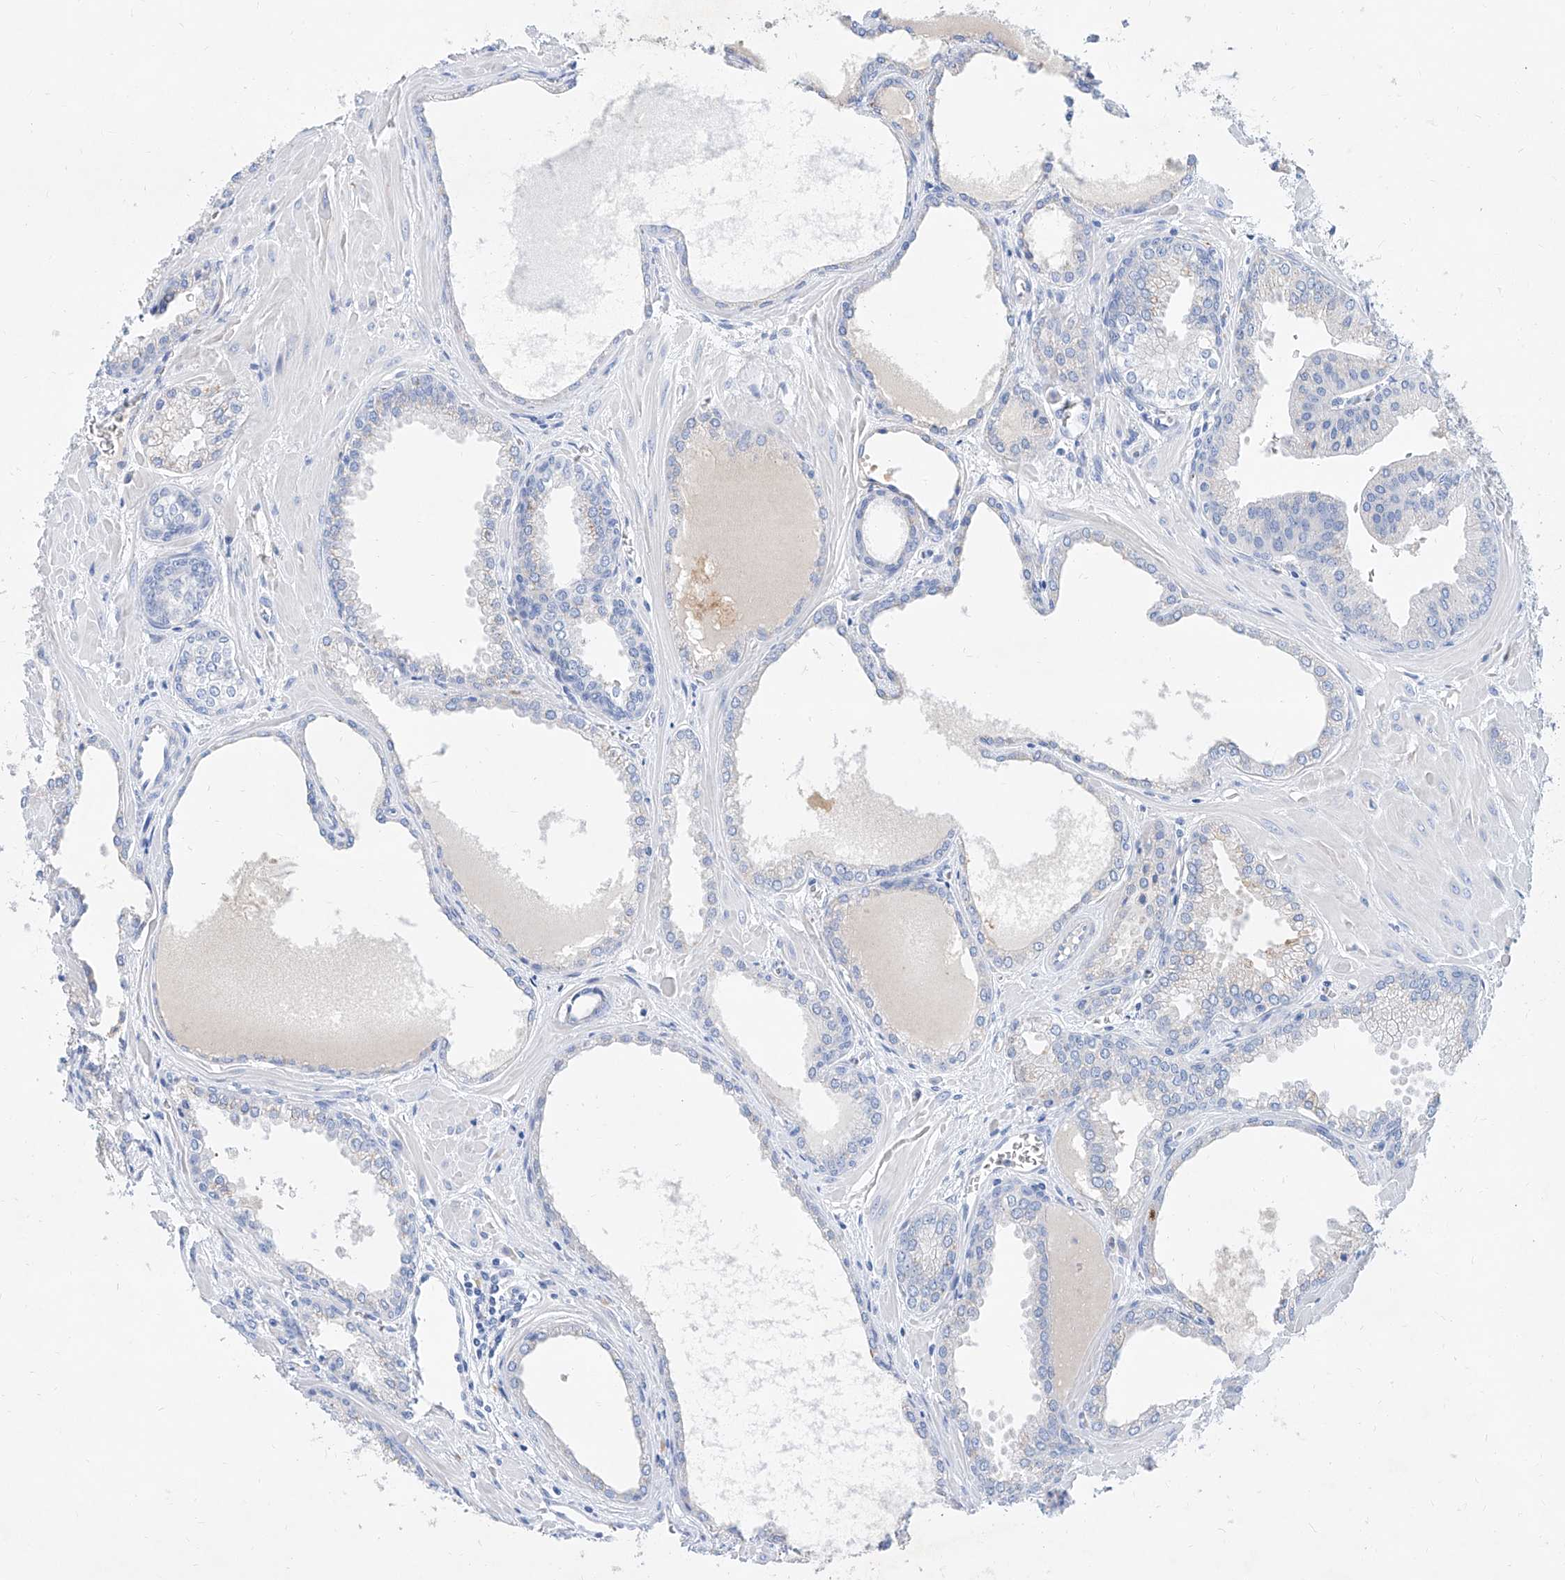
{"staining": {"intensity": "negative", "quantity": "none", "location": "none"}, "tissue": "prostate cancer", "cell_type": "Tumor cells", "image_type": "cancer", "snomed": [{"axis": "morphology", "description": "Adenocarcinoma, Low grade"}, {"axis": "topography", "description": "Prostate"}], "caption": "High magnification brightfield microscopy of prostate cancer (adenocarcinoma (low-grade)) stained with DAB (3,3'-diaminobenzidine) (brown) and counterstained with hematoxylin (blue): tumor cells show no significant staining. The staining is performed using DAB (3,3'-diaminobenzidine) brown chromogen with nuclei counter-stained in using hematoxylin.", "gene": "SLC25A29", "patient": {"sex": "male", "age": 67}}